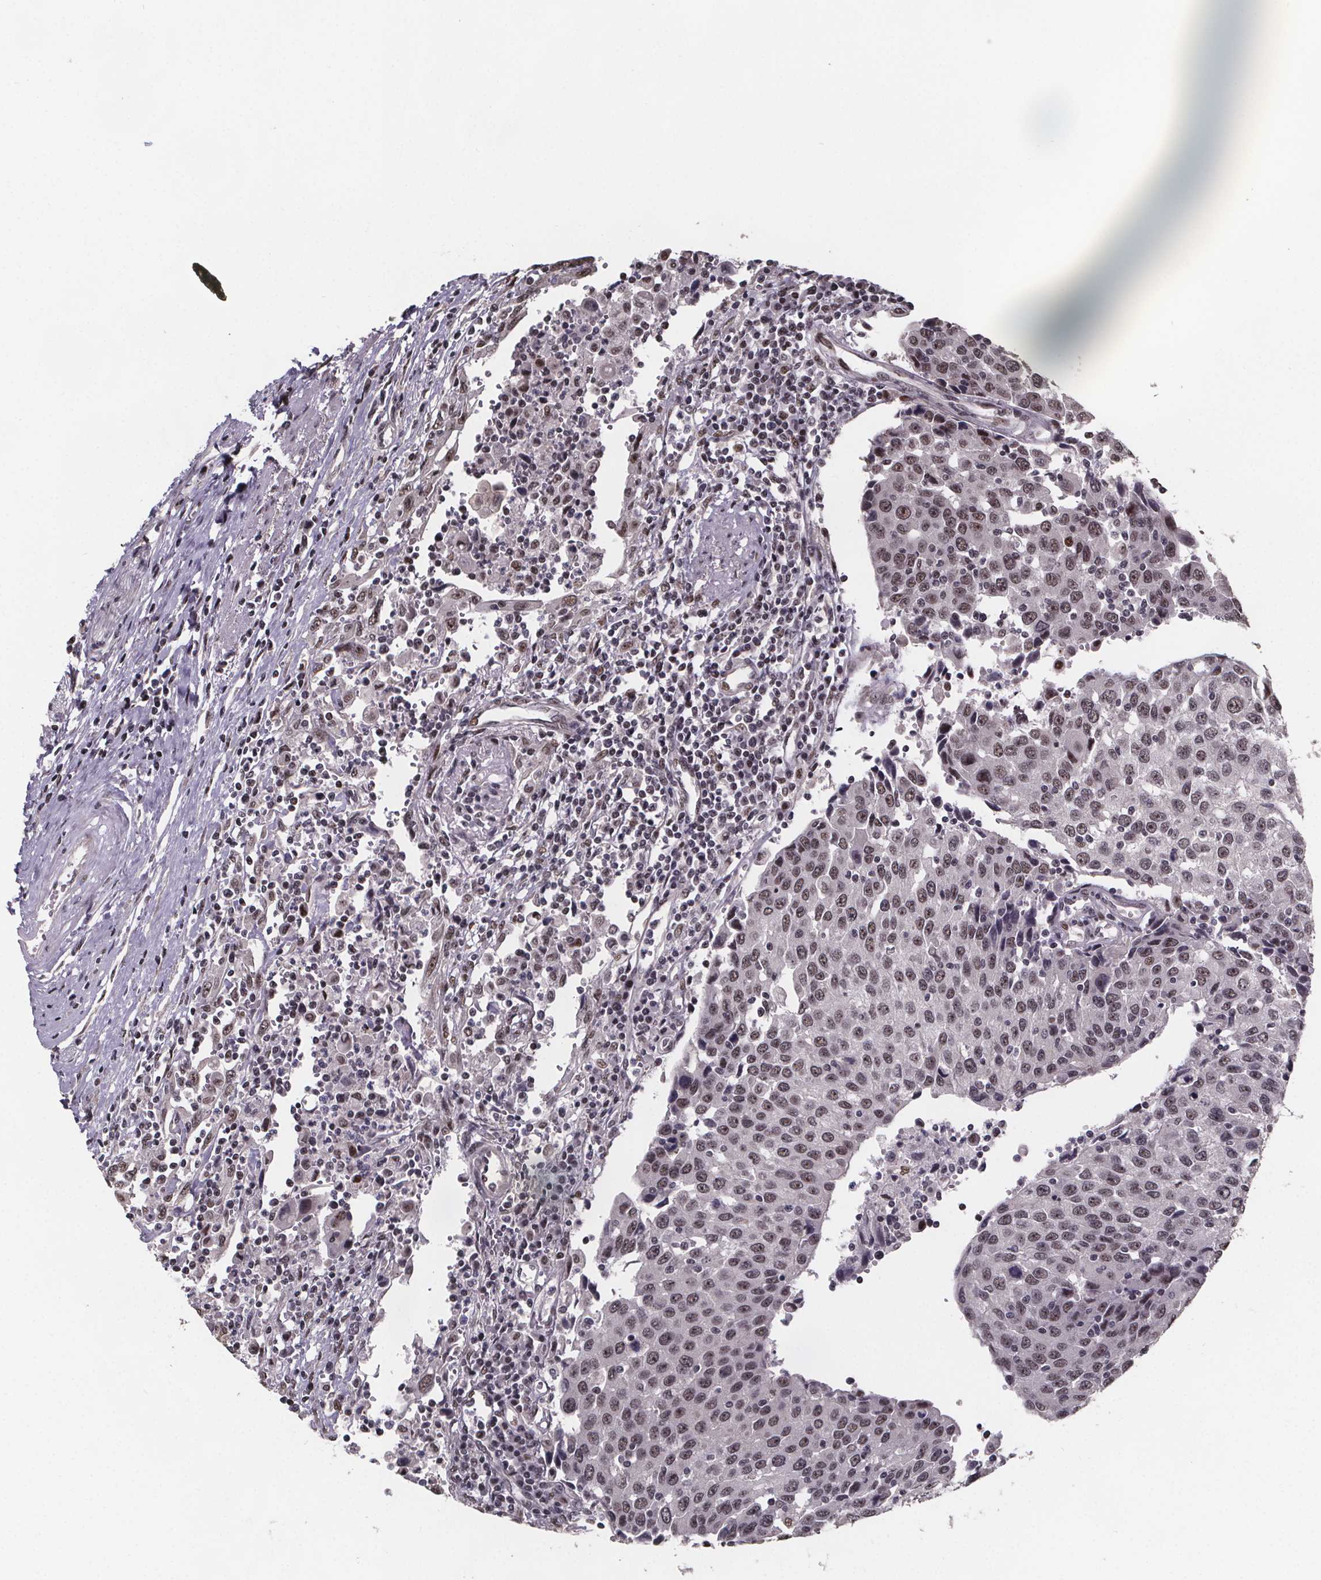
{"staining": {"intensity": "moderate", "quantity": ">75%", "location": "nuclear"}, "tissue": "urothelial cancer", "cell_type": "Tumor cells", "image_type": "cancer", "snomed": [{"axis": "morphology", "description": "Urothelial carcinoma, High grade"}, {"axis": "topography", "description": "Urinary bladder"}], "caption": "Urothelial cancer stained with a brown dye demonstrates moderate nuclear positive positivity in approximately >75% of tumor cells.", "gene": "U2SURP", "patient": {"sex": "female", "age": 85}}